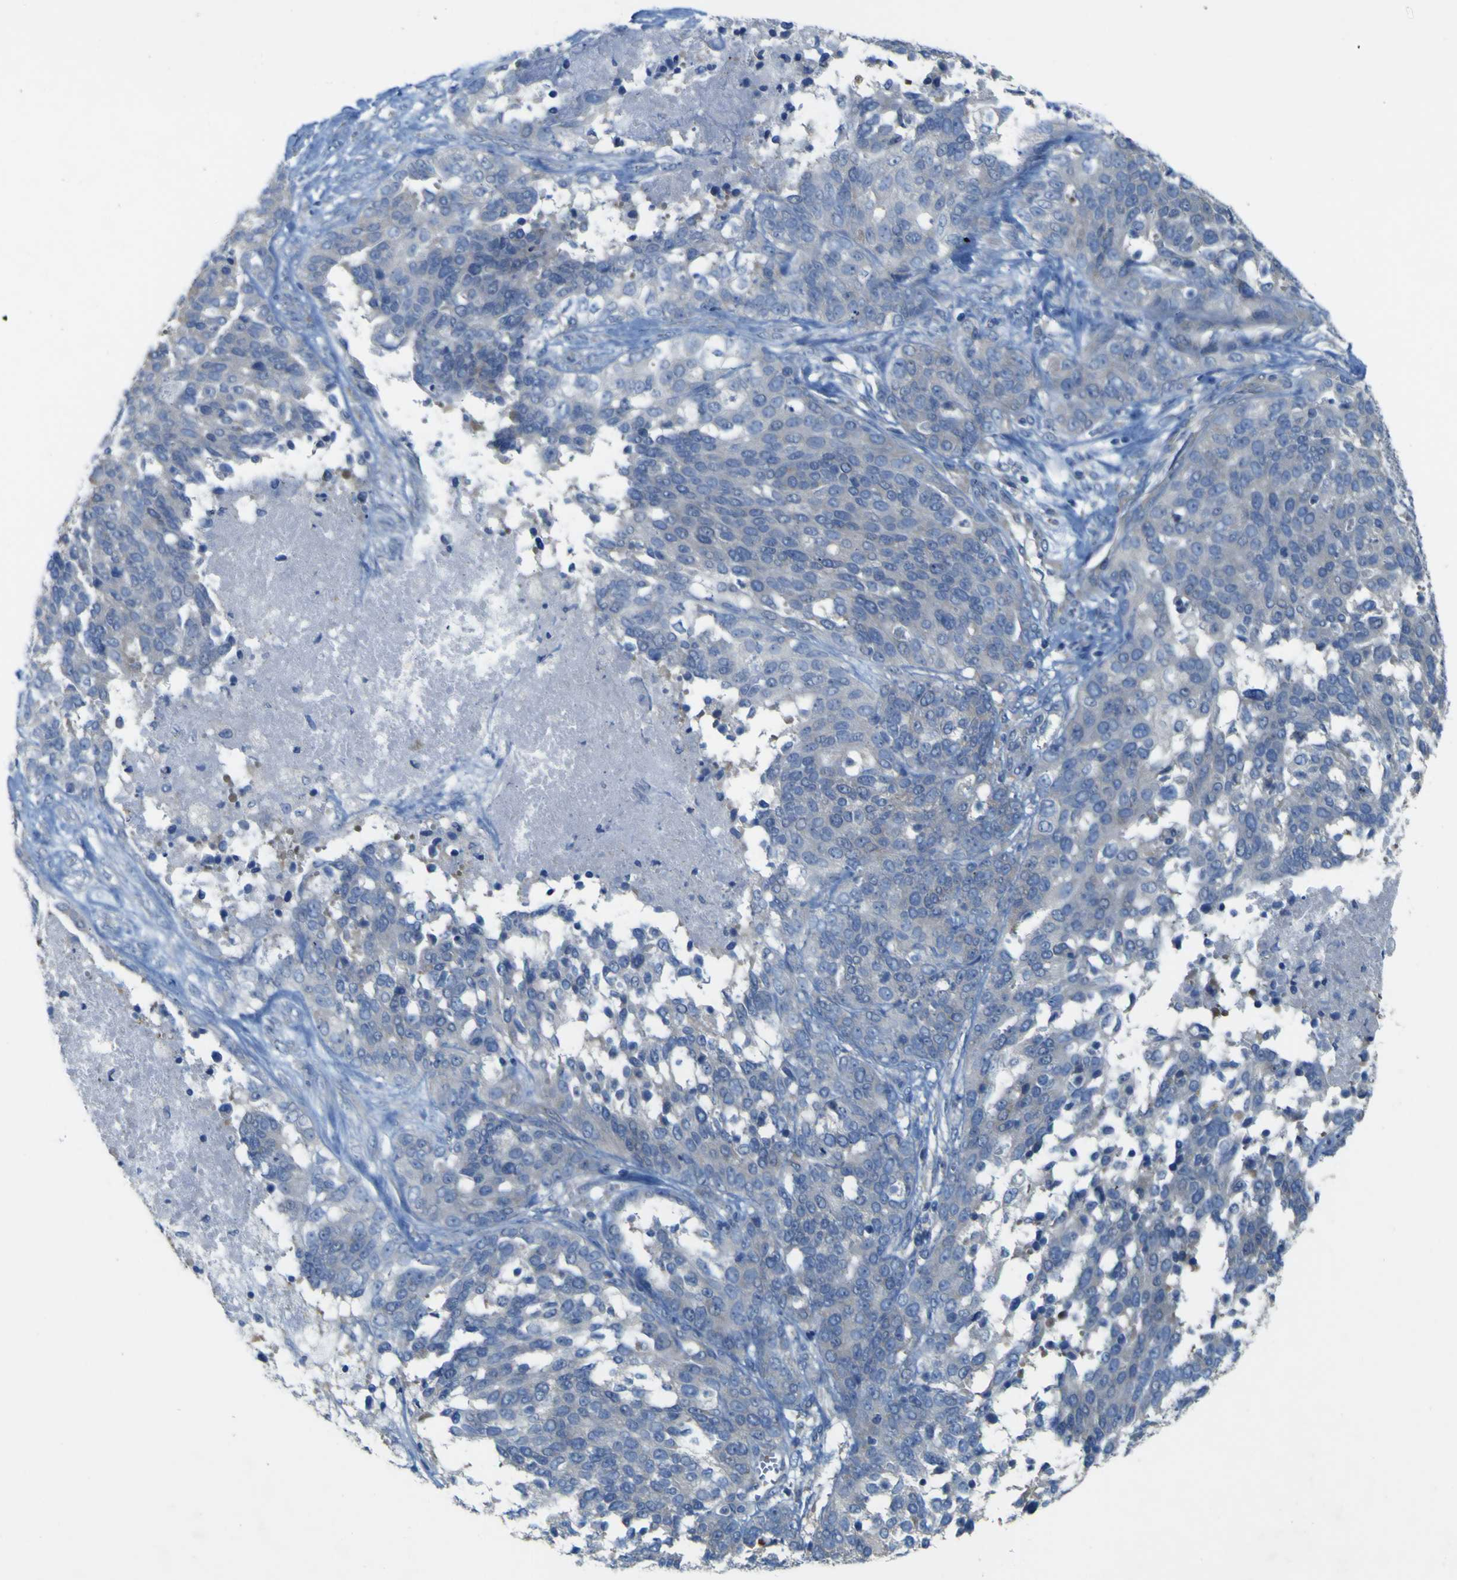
{"staining": {"intensity": "negative", "quantity": "none", "location": "none"}, "tissue": "ovarian cancer", "cell_type": "Tumor cells", "image_type": "cancer", "snomed": [{"axis": "morphology", "description": "Cystadenocarcinoma, serous, NOS"}, {"axis": "topography", "description": "Ovary"}], "caption": "This histopathology image is of serous cystadenocarcinoma (ovarian) stained with IHC to label a protein in brown with the nuclei are counter-stained blue. There is no expression in tumor cells.", "gene": "MYEOV", "patient": {"sex": "female", "age": 44}}